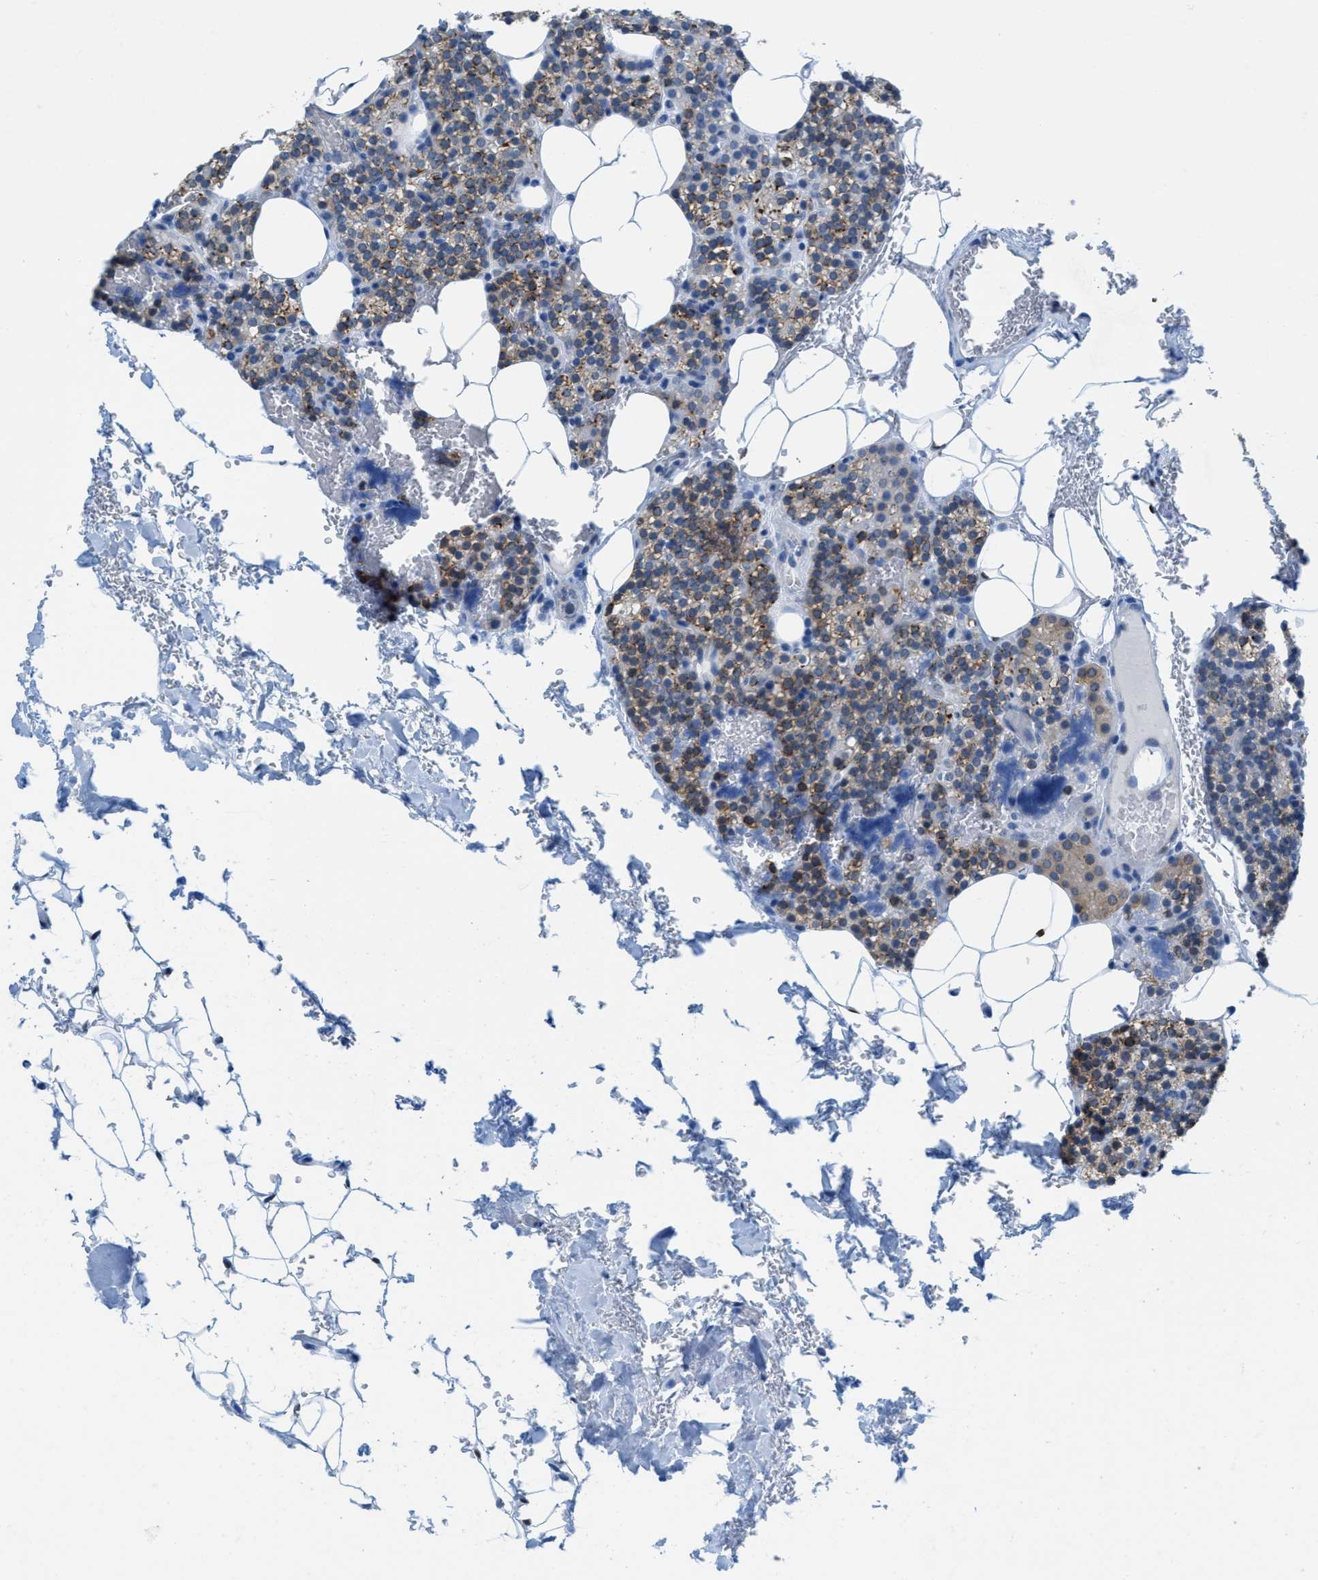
{"staining": {"intensity": "strong", "quantity": ">75%", "location": "cytoplasmic/membranous"}, "tissue": "parathyroid gland", "cell_type": "Glandular cells", "image_type": "normal", "snomed": [{"axis": "morphology", "description": "Normal tissue, NOS"}, {"axis": "morphology", "description": "Inflammation chronic"}, {"axis": "morphology", "description": "Goiter, colloid"}, {"axis": "topography", "description": "Thyroid gland"}, {"axis": "topography", "description": "Parathyroid gland"}], "caption": "Approximately >75% of glandular cells in unremarkable parathyroid gland display strong cytoplasmic/membranous protein positivity as visualized by brown immunohistochemical staining.", "gene": "PTDSS1", "patient": {"sex": "male", "age": 65}}